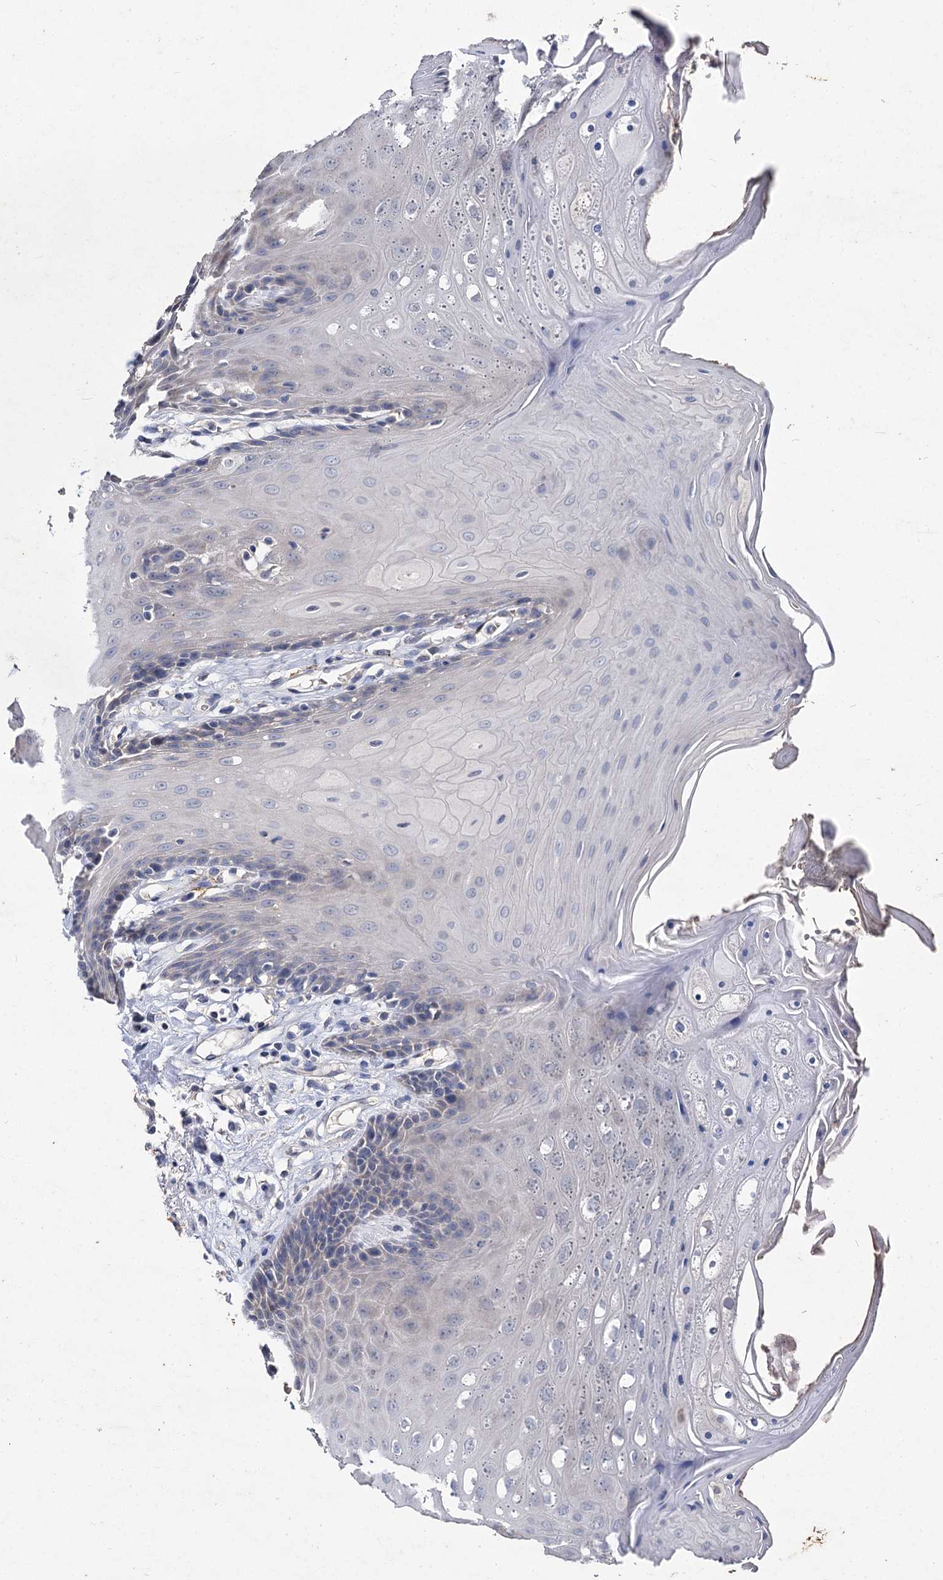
{"staining": {"intensity": "negative", "quantity": "none", "location": "none"}, "tissue": "oral mucosa", "cell_type": "Squamous epithelial cells", "image_type": "normal", "snomed": [{"axis": "morphology", "description": "Normal tissue, NOS"}, {"axis": "morphology", "description": "Squamous cell carcinoma, NOS"}, {"axis": "topography", "description": "Skeletal muscle"}, {"axis": "topography", "description": "Oral tissue"}, {"axis": "topography", "description": "Salivary gland"}, {"axis": "topography", "description": "Head-Neck"}], "caption": "An immunohistochemistry (IHC) image of unremarkable oral mucosa is shown. There is no staining in squamous epithelial cells of oral mucosa. (DAB (3,3'-diaminobenzidine) IHC, high magnification).", "gene": "ATP9A", "patient": {"sex": "male", "age": 54}}